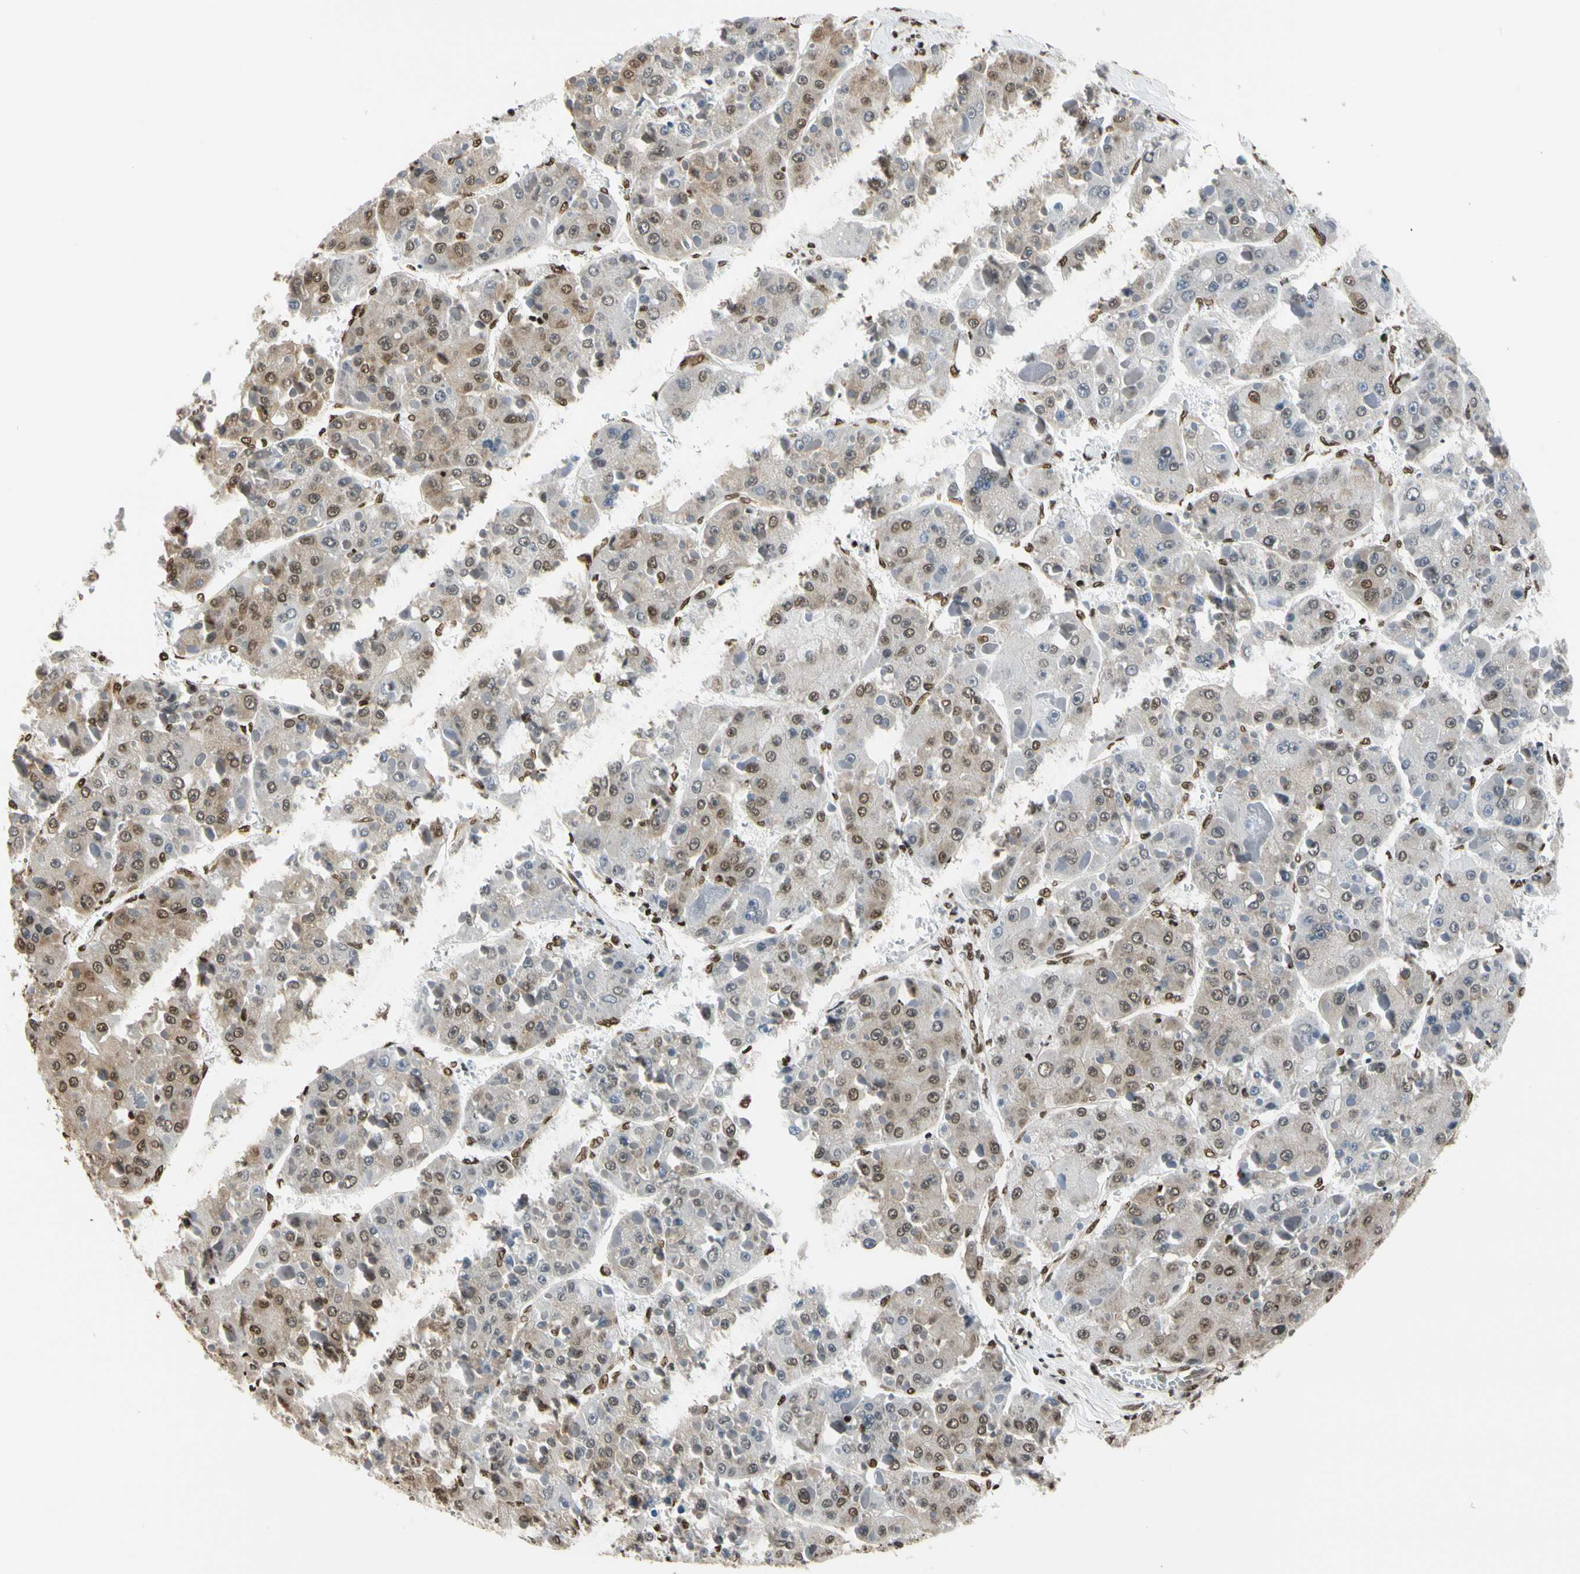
{"staining": {"intensity": "moderate", "quantity": "25%-75%", "location": "cytoplasmic/membranous,nuclear"}, "tissue": "liver cancer", "cell_type": "Tumor cells", "image_type": "cancer", "snomed": [{"axis": "morphology", "description": "Carcinoma, Hepatocellular, NOS"}, {"axis": "topography", "description": "Liver"}], "caption": "Protein analysis of liver hepatocellular carcinoma tissue exhibits moderate cytoplasmic/membranous and nuclear positivity in approximately 25%-75% of tumor cells. Immunohistochemistry stains the protein of interest in brown and the nuclei are stained blue.", "gene": "HNRNPK", "patient": {"sex": "female", "age": 73}}